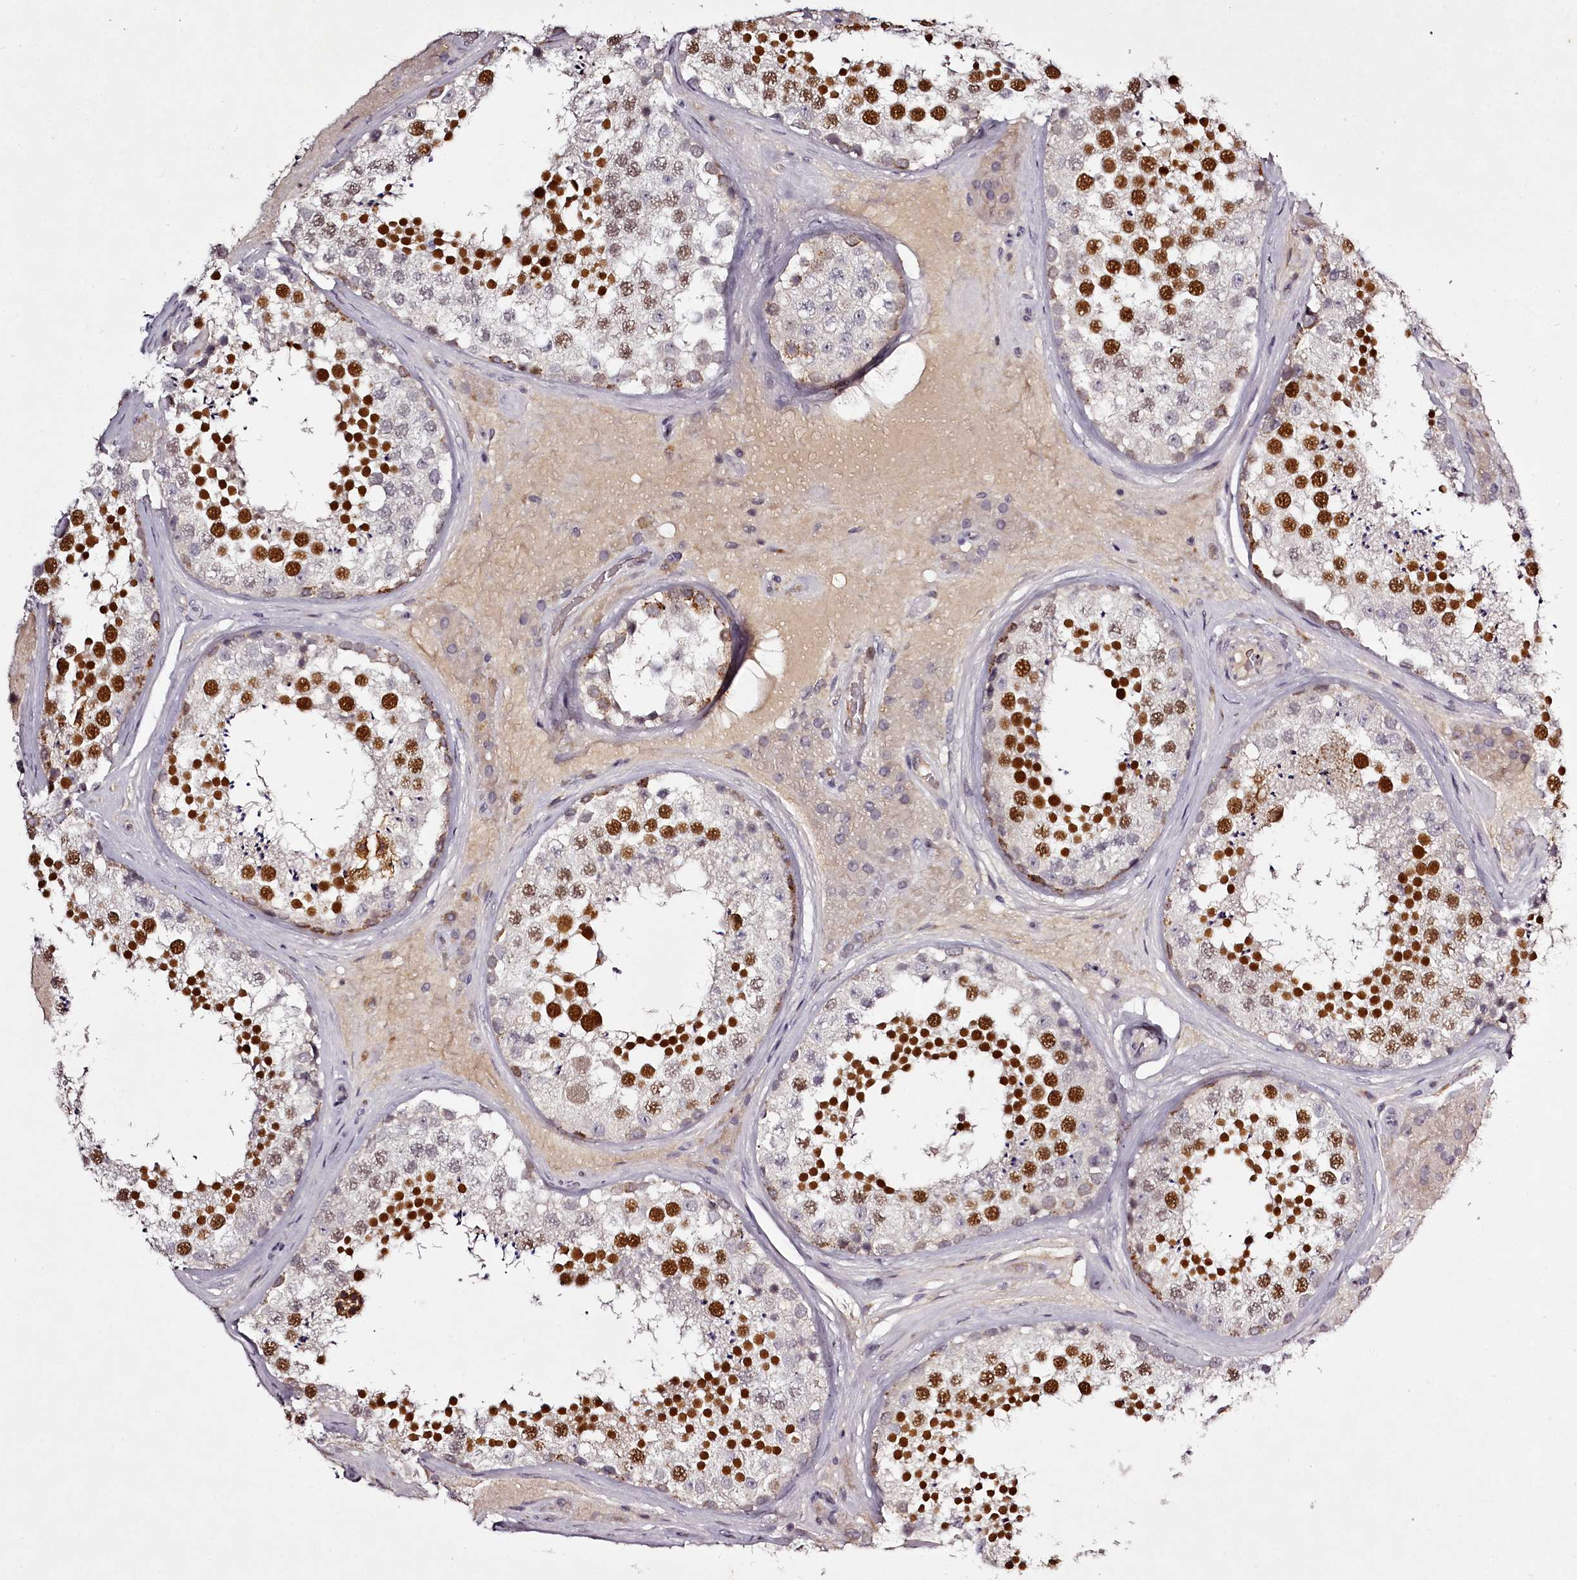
{"staining": {"intensity": "strong", "quantity": "25%-75%", "location": "nuclear"}, "tissue": "testis", "cell_type": "Cells in seminiferous ducts", "image_type": "normal", "snomed": [{"axis": "morphology", "description": "Normal tissue, NOS"}, {"axis": "topography", "description": "Testis"}], "caption": "Immunohistochemistry image of benign testis: testis stained using IHC demonstrates high levels of strong protein expression localized specifically in the nuclear of cells in seminiferous ducts, appearing as a nuclear brown color.", "gene": "RBMXL2", "patient": {"sex": "male", "age": 46}}